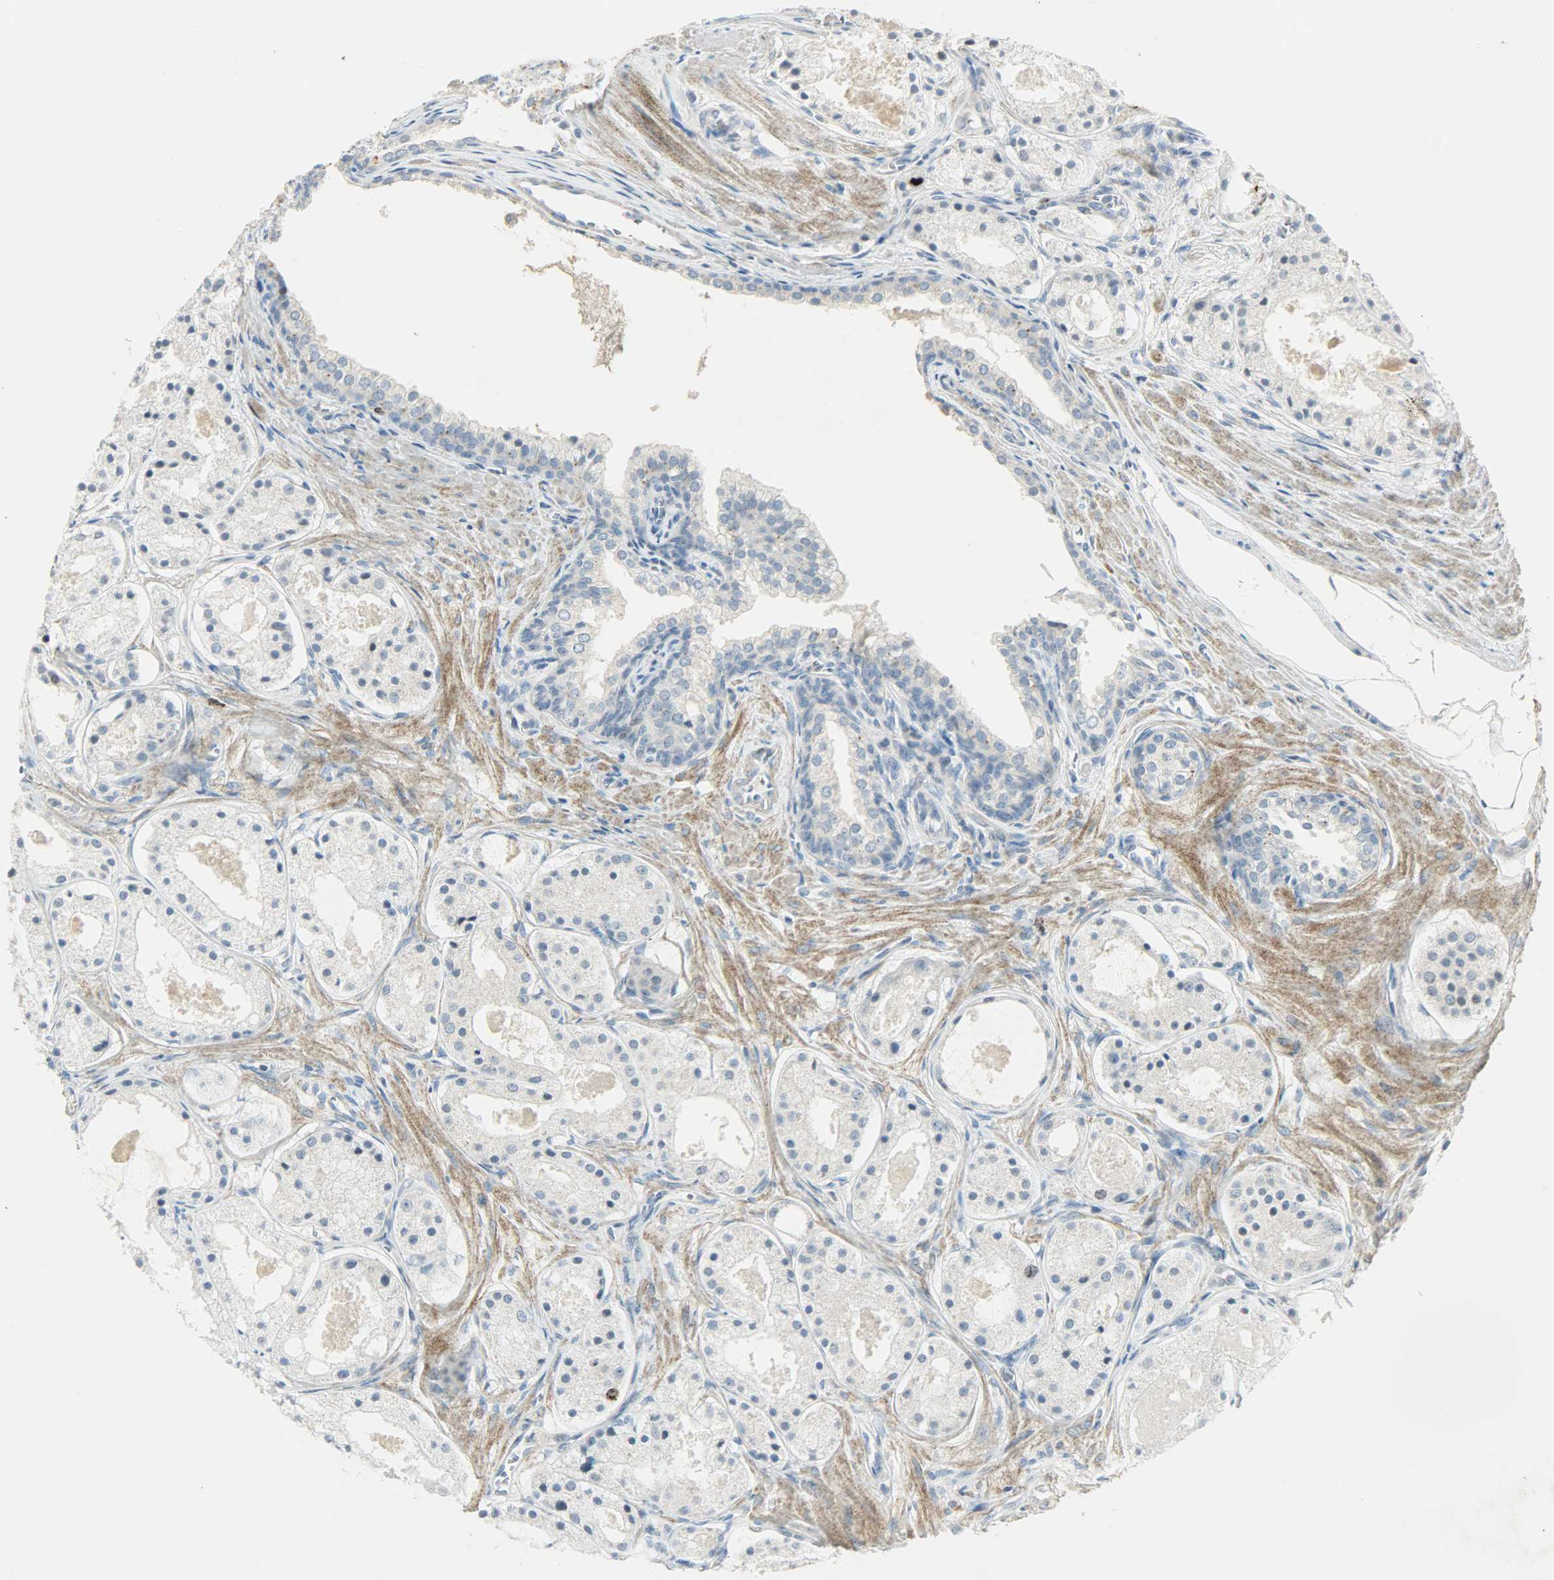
{"staining": {"intensity": "moderate", "quantity": "<25%", "location": "nuclear"}, "tissue": "prostate cancer", "cell_type": "Tumor cells", "image_type": "cancer", "snomed": [{"axis": "morphology", "description": "Adenocarcinoma, Low grade"}, {"axis": "topography", "description": "Prostate"}], "caption": "This image reveals immunohistochemistry staining of human prostate cancer (low-grade adenocarcinoma), with low moderate nuclear staining in about <25% of tumor cells.", "gene": "AURKB", "patient": {"sex": "male", "age": 57}}